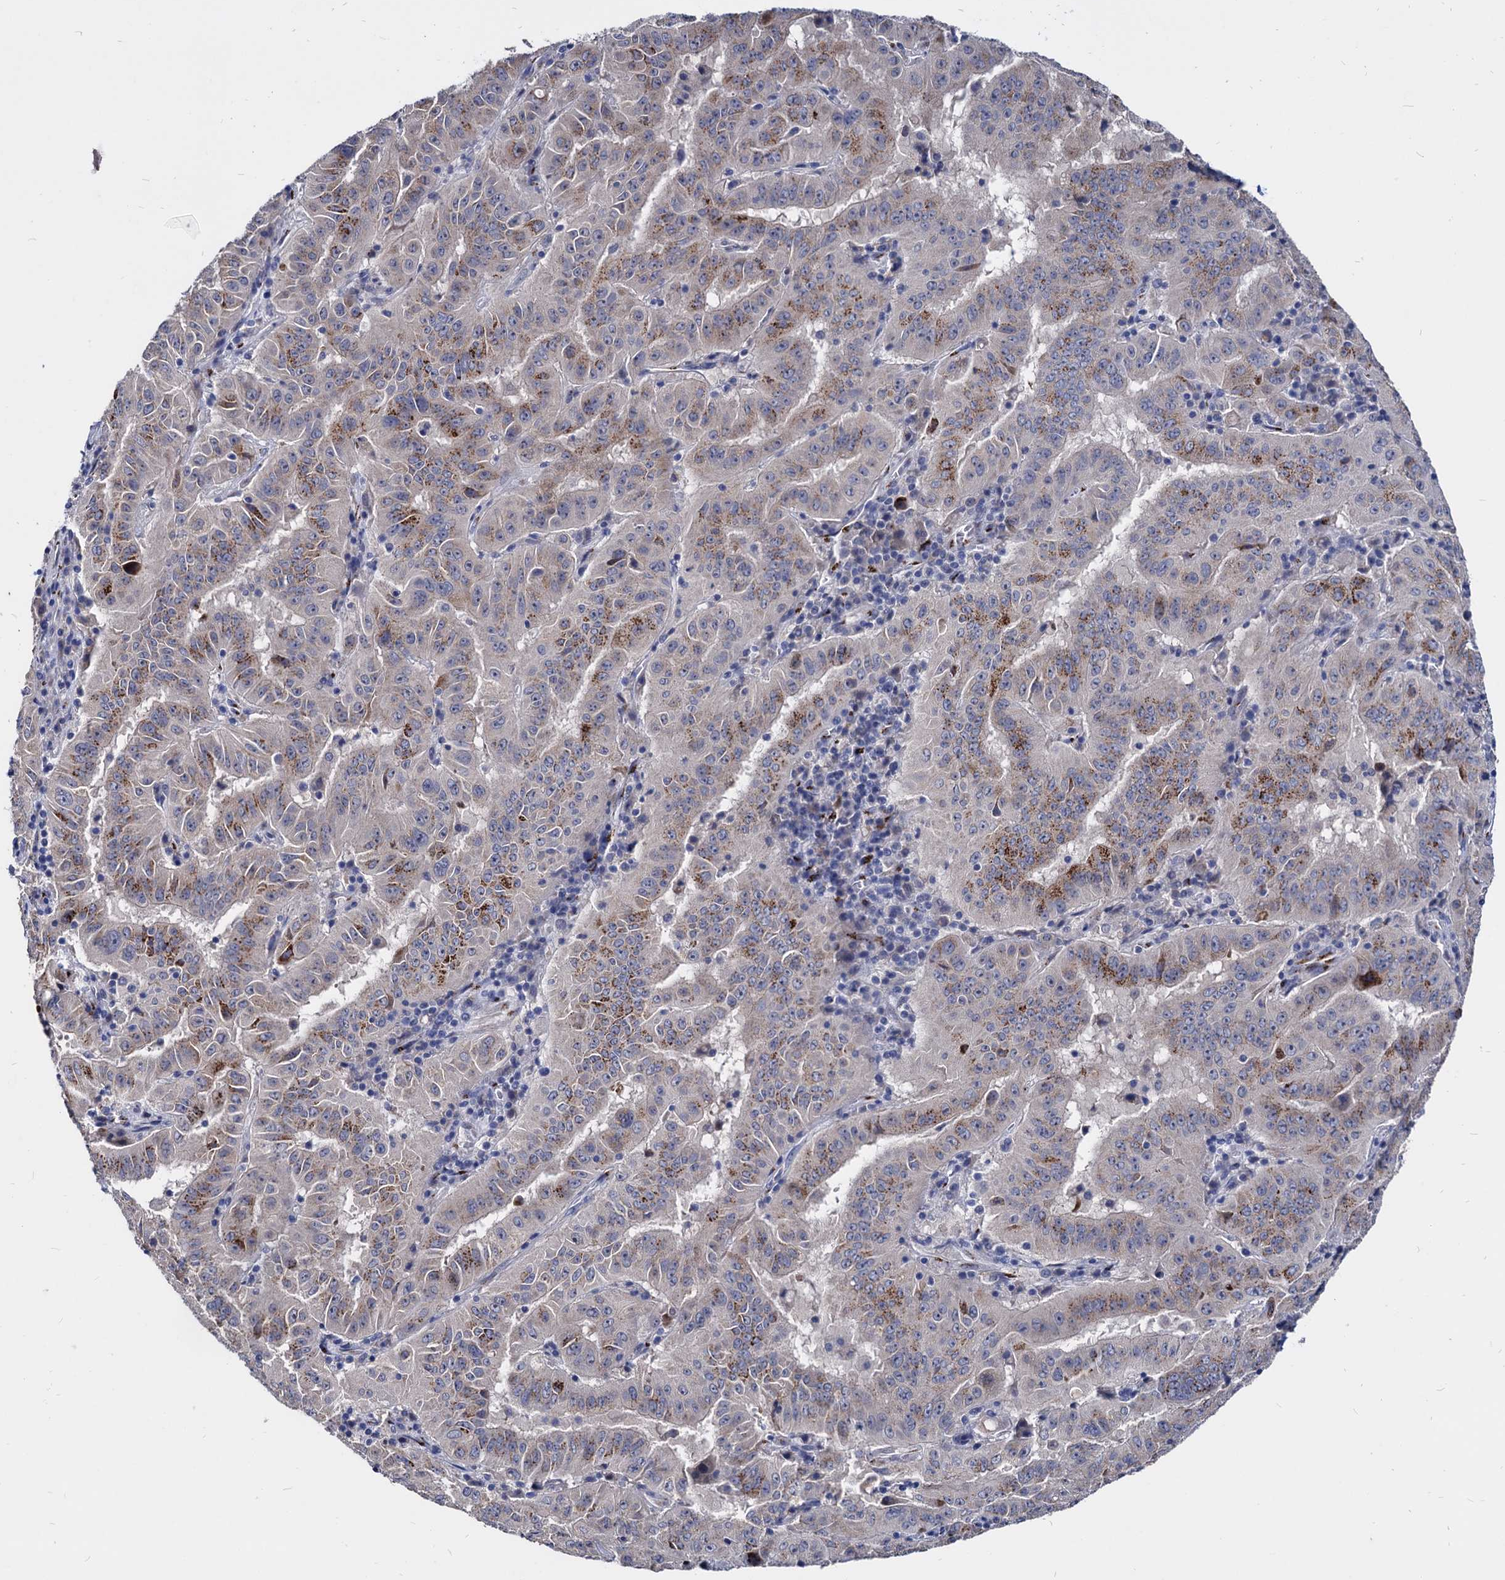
{"staining": {"intensity": "moderate", "quantity": "25%-75%", "location": "cytoplasmic/membranous"}, "tissue": "pancreatic cancer", "cell_type": "Tumor cells", "image_type": "cancer", "snomed": [{"axis": "morphology", "description": "Adenocarcinoma, NOS"}, {"axis": "topography", "description": "Pancreas"}], "caption": "Brown immunohistochemical staining in adenocarcinoma (pancreatic) exhibits moderate cytoplasmic/membranous expression in approximately 25%-75% of tumor cells.", "gene": "ESD", "patient": {"sex": "male", "age": 63}}